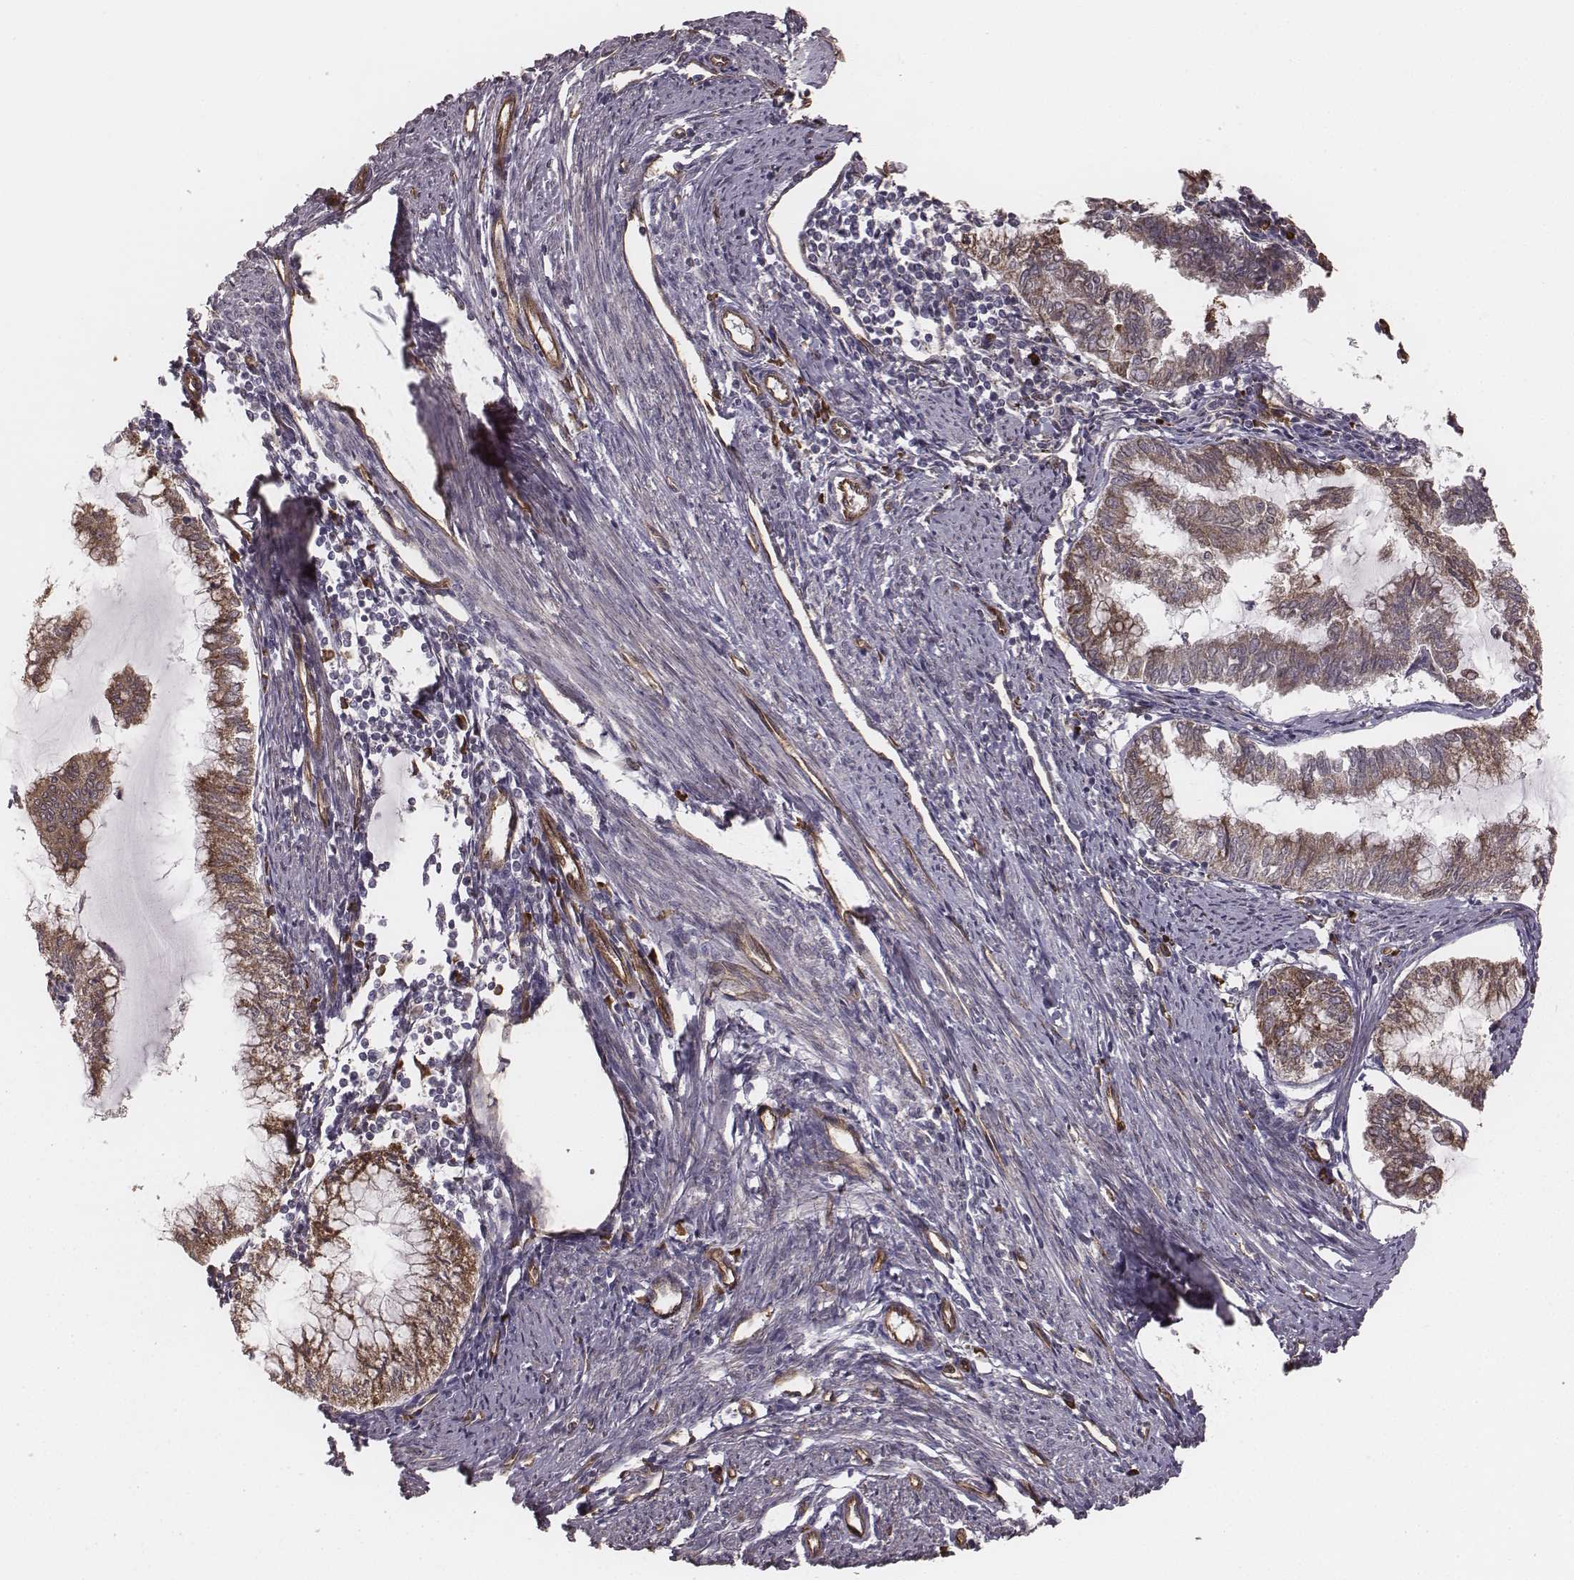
{"staining": {"intensity": "moderate", "quantity": "25%-75%", "location": "cytoplasmic/membranous"}, "tissue": "endometrial cancer", "cell_type": "Tumor cells", "image_type": "cancer", "snomed": [{"axis": "morphology", "description": "Adenocarcinoma, NOS"}, {"axis": "topography", "description": "Endometrium"}], "caption": "Immunohistochemistry (IHC) micrograph of neoplastic tissue: endometrial adenocarcinoma stained using immunohistochemistry (IHC) demonstrates medium levels of moderate protein expression localized specifically in the cytoplasmic/membranous of tumor cells, appearing as a cytoplasmic/membranous brown color.", "gene": "PALMD", "patient": {"sex": "female", "age": 79}}